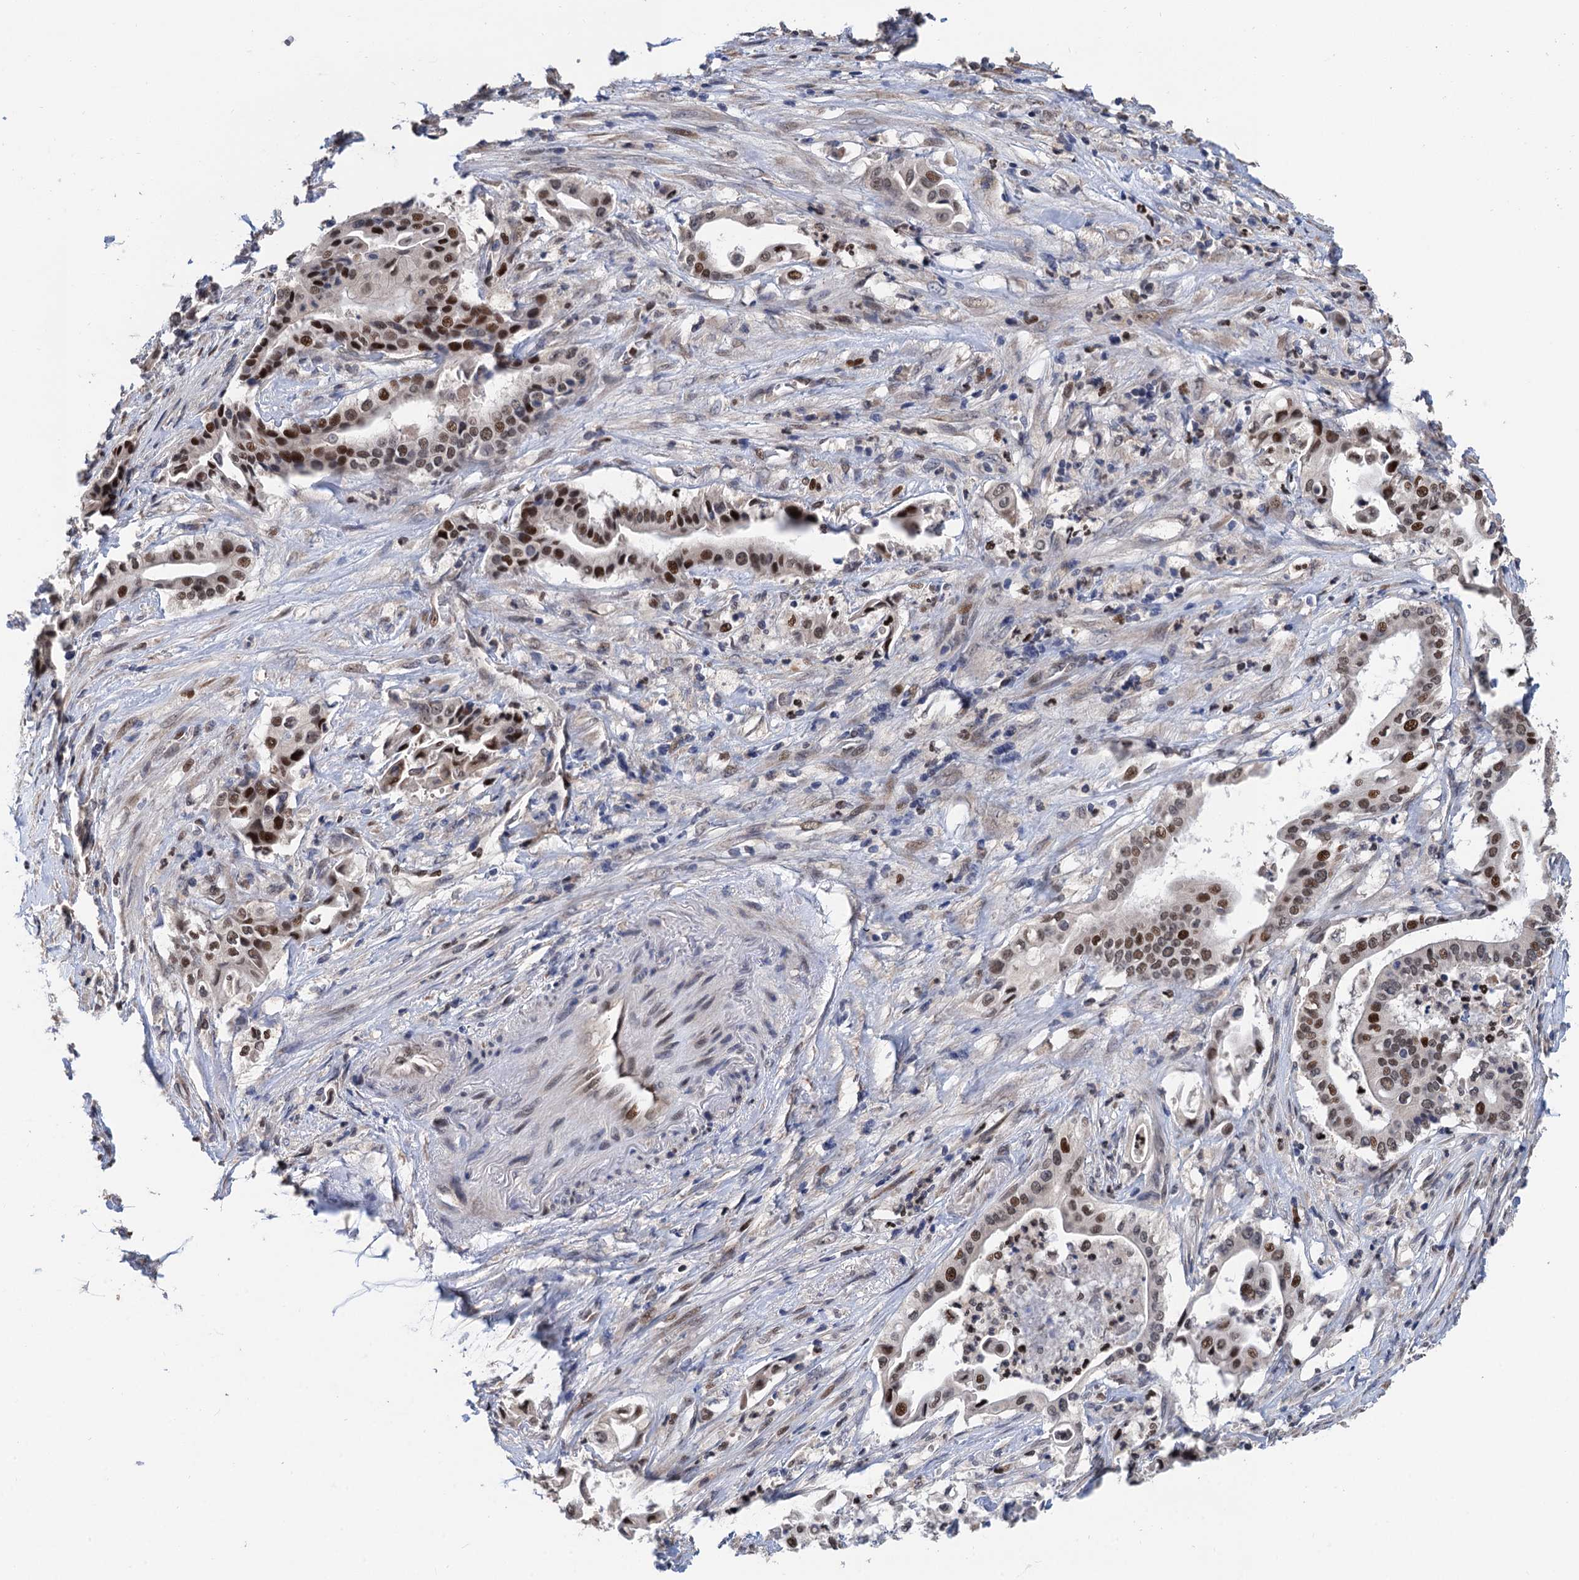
{"staining": {"intensity": "moderate", "quantity": ">75%", "location": "nuclear"}, "tissue": "pancreatic cancer", "cell_type": "Tumor cells", "image_type": "cancer", "snomed": [{"axis": "morphology", "description": "Adenocarcinoma, NOS"}, {"axis": "topography", "description": "Pancreas"}], "caption": "Pancreatic cancer tissue displays moderate nuclear expression in about >75% of tumor cells", "gene": "TSEN34", "patient": {"sex": "female", "age": 77}}